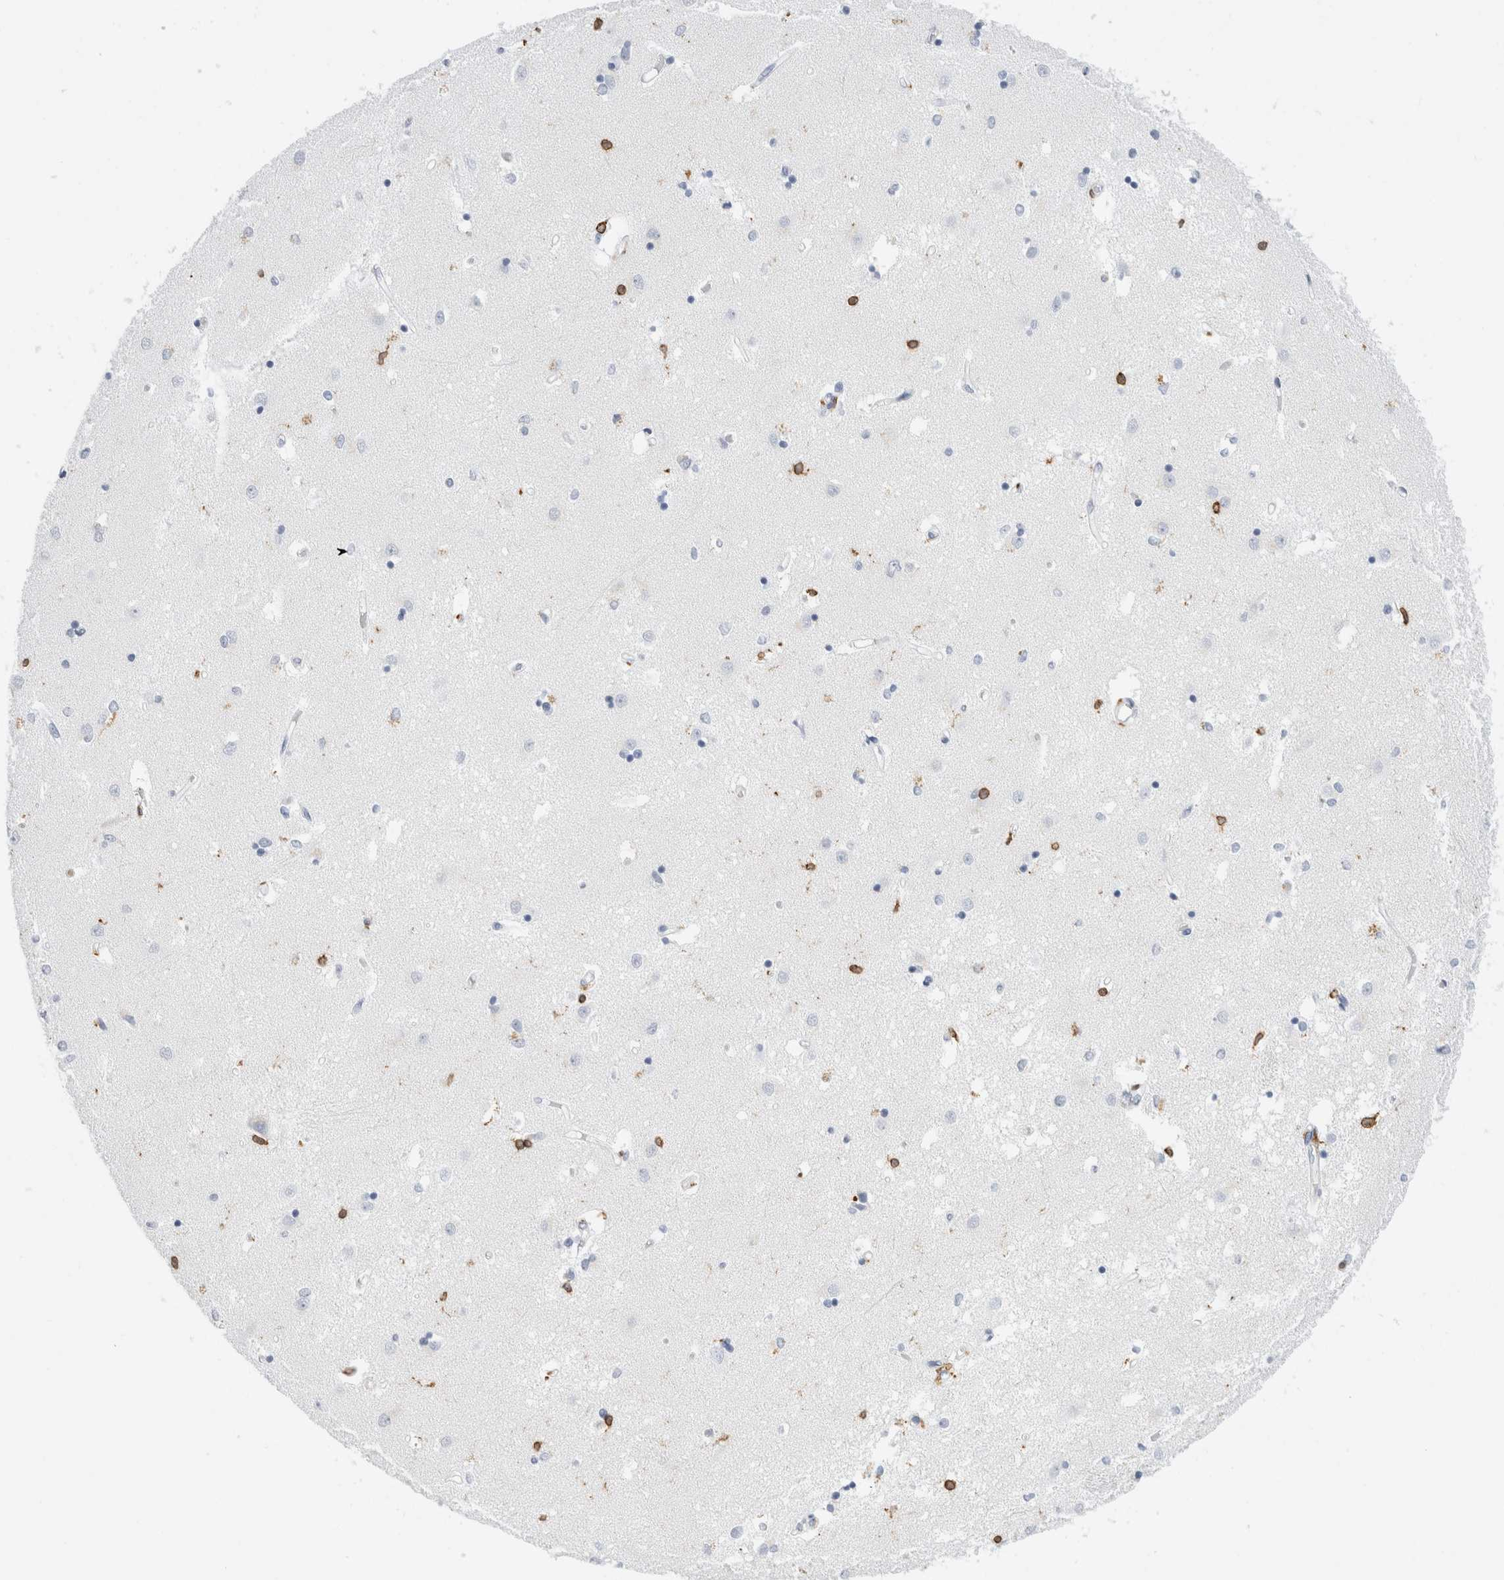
{"staining": {"intensity": "moderate", "quantity": "<25%", "location": "cytoplasmic/membranous"}, "tissue": "caudate", "cell_type": "Glial cells", "image_type": "normal", "snomed": [{"axis": "morphology", "description": "Normal tissue, NOS"}, {"axis": "topography", "description": "Lateral ventricle wall"}], "caption": "A brown stain shows moderate cytoplasmic/membranous positivity of a protein in glial cells of benign human caudate. (Brightfield microscopy of DAB IHC at high magnification).", "gene": "ALOX5AP", "patient": {"sex": "male", "age": 45}}